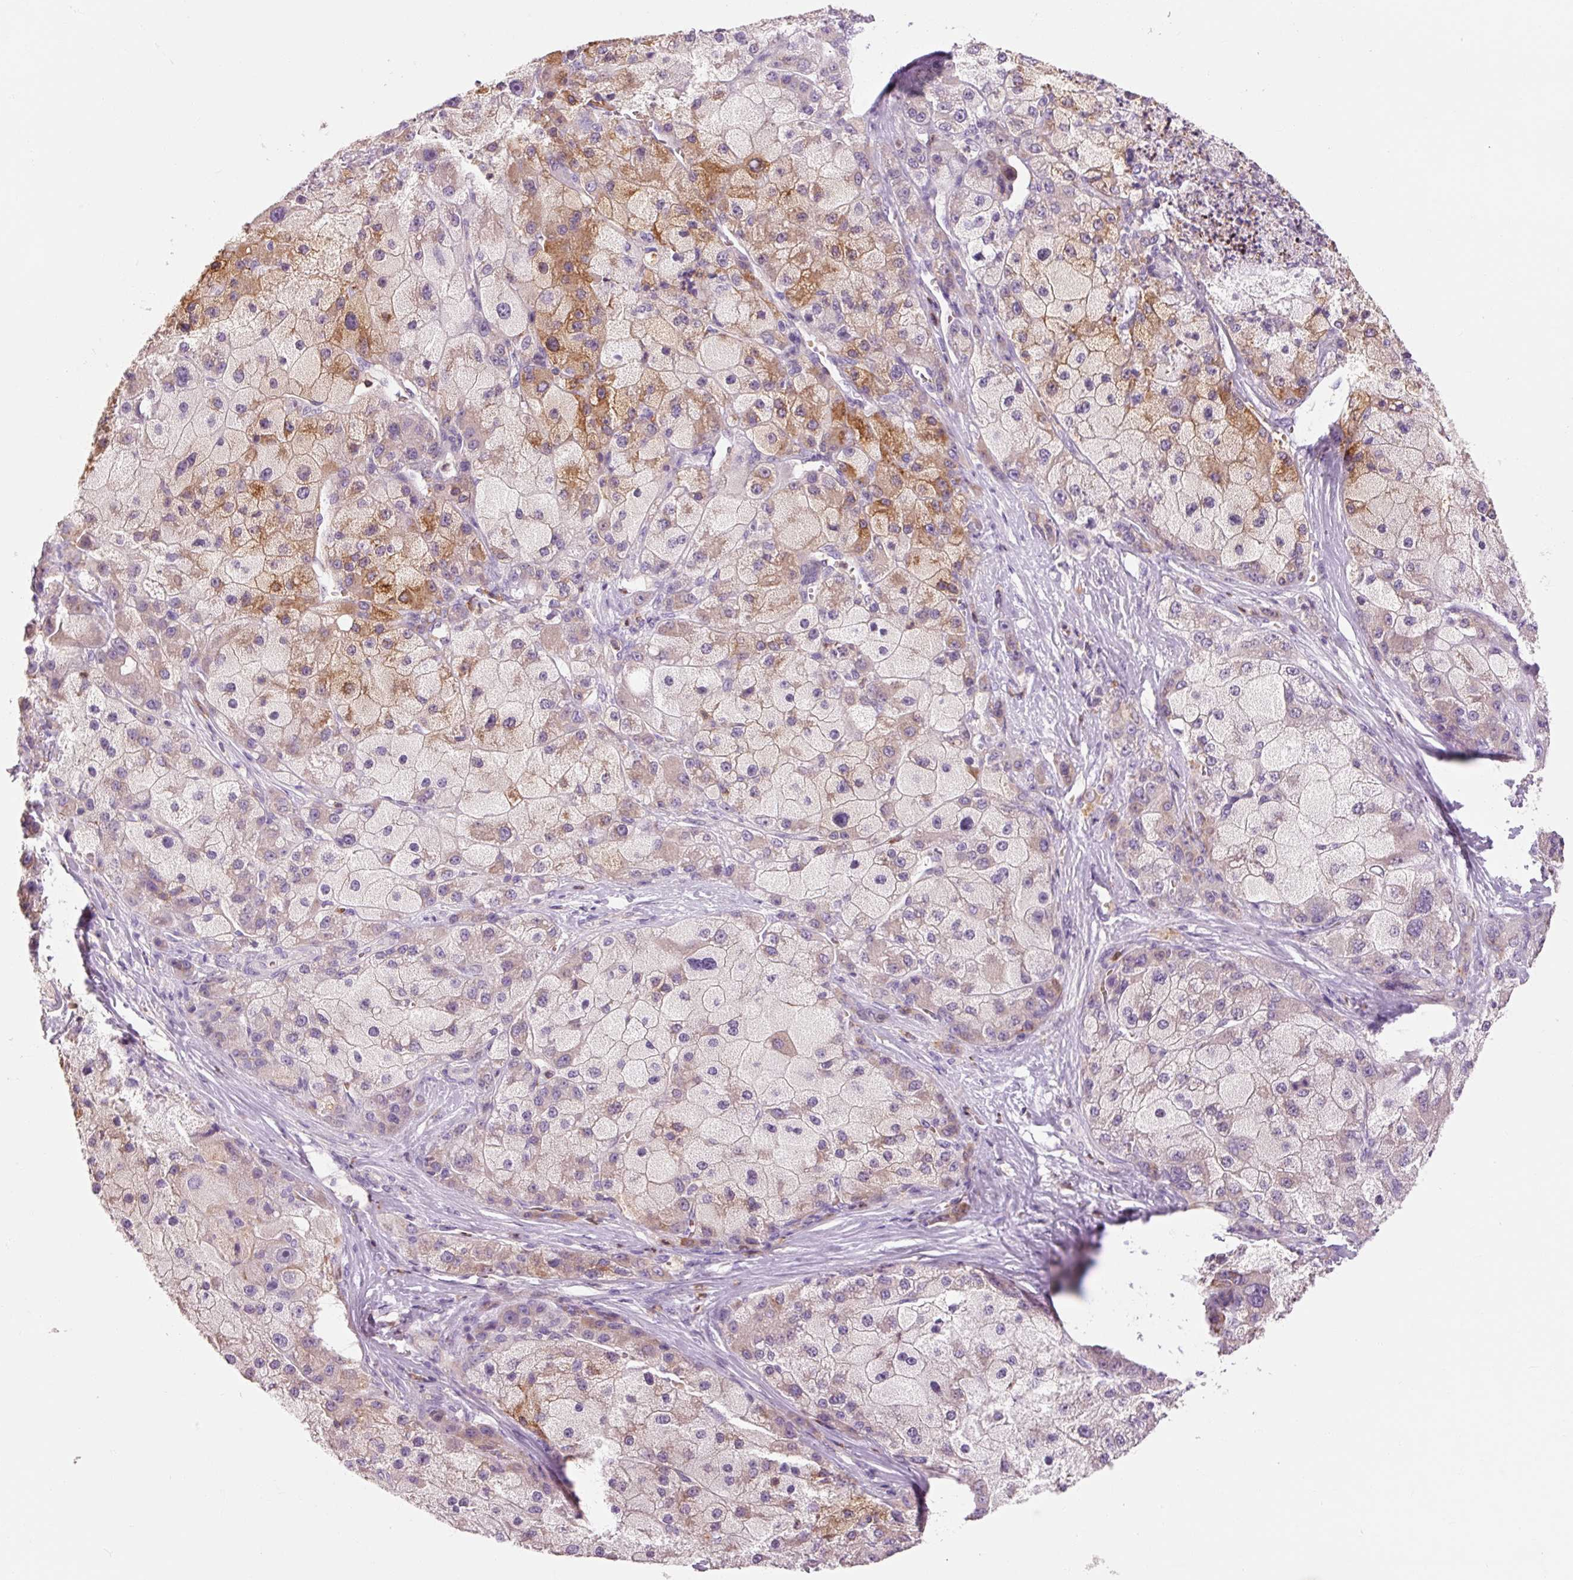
{"staining": {"intensity": "moderate", "quantity": "<25%", "location": "cytoplasmic/membranous"}, "tissue": "liver cancer", "cell_type": "Tumor cells", "image_type": "cancer", "snomed": [{"axis": "morphology", "description": "Carcinoma, Hepatocellular, NOS"}, {"axis": "topography", "description": "Liver"}], "caption": "Approximately <25% of tumor cells in human liver hepatocellular carcinoma exhibit moderate cytoplasmic/membranous protein expression as visualized by brown immunohistochemical staining.", "gene": "OR8K1", "patient": {"sex": "male", "age": 67}}